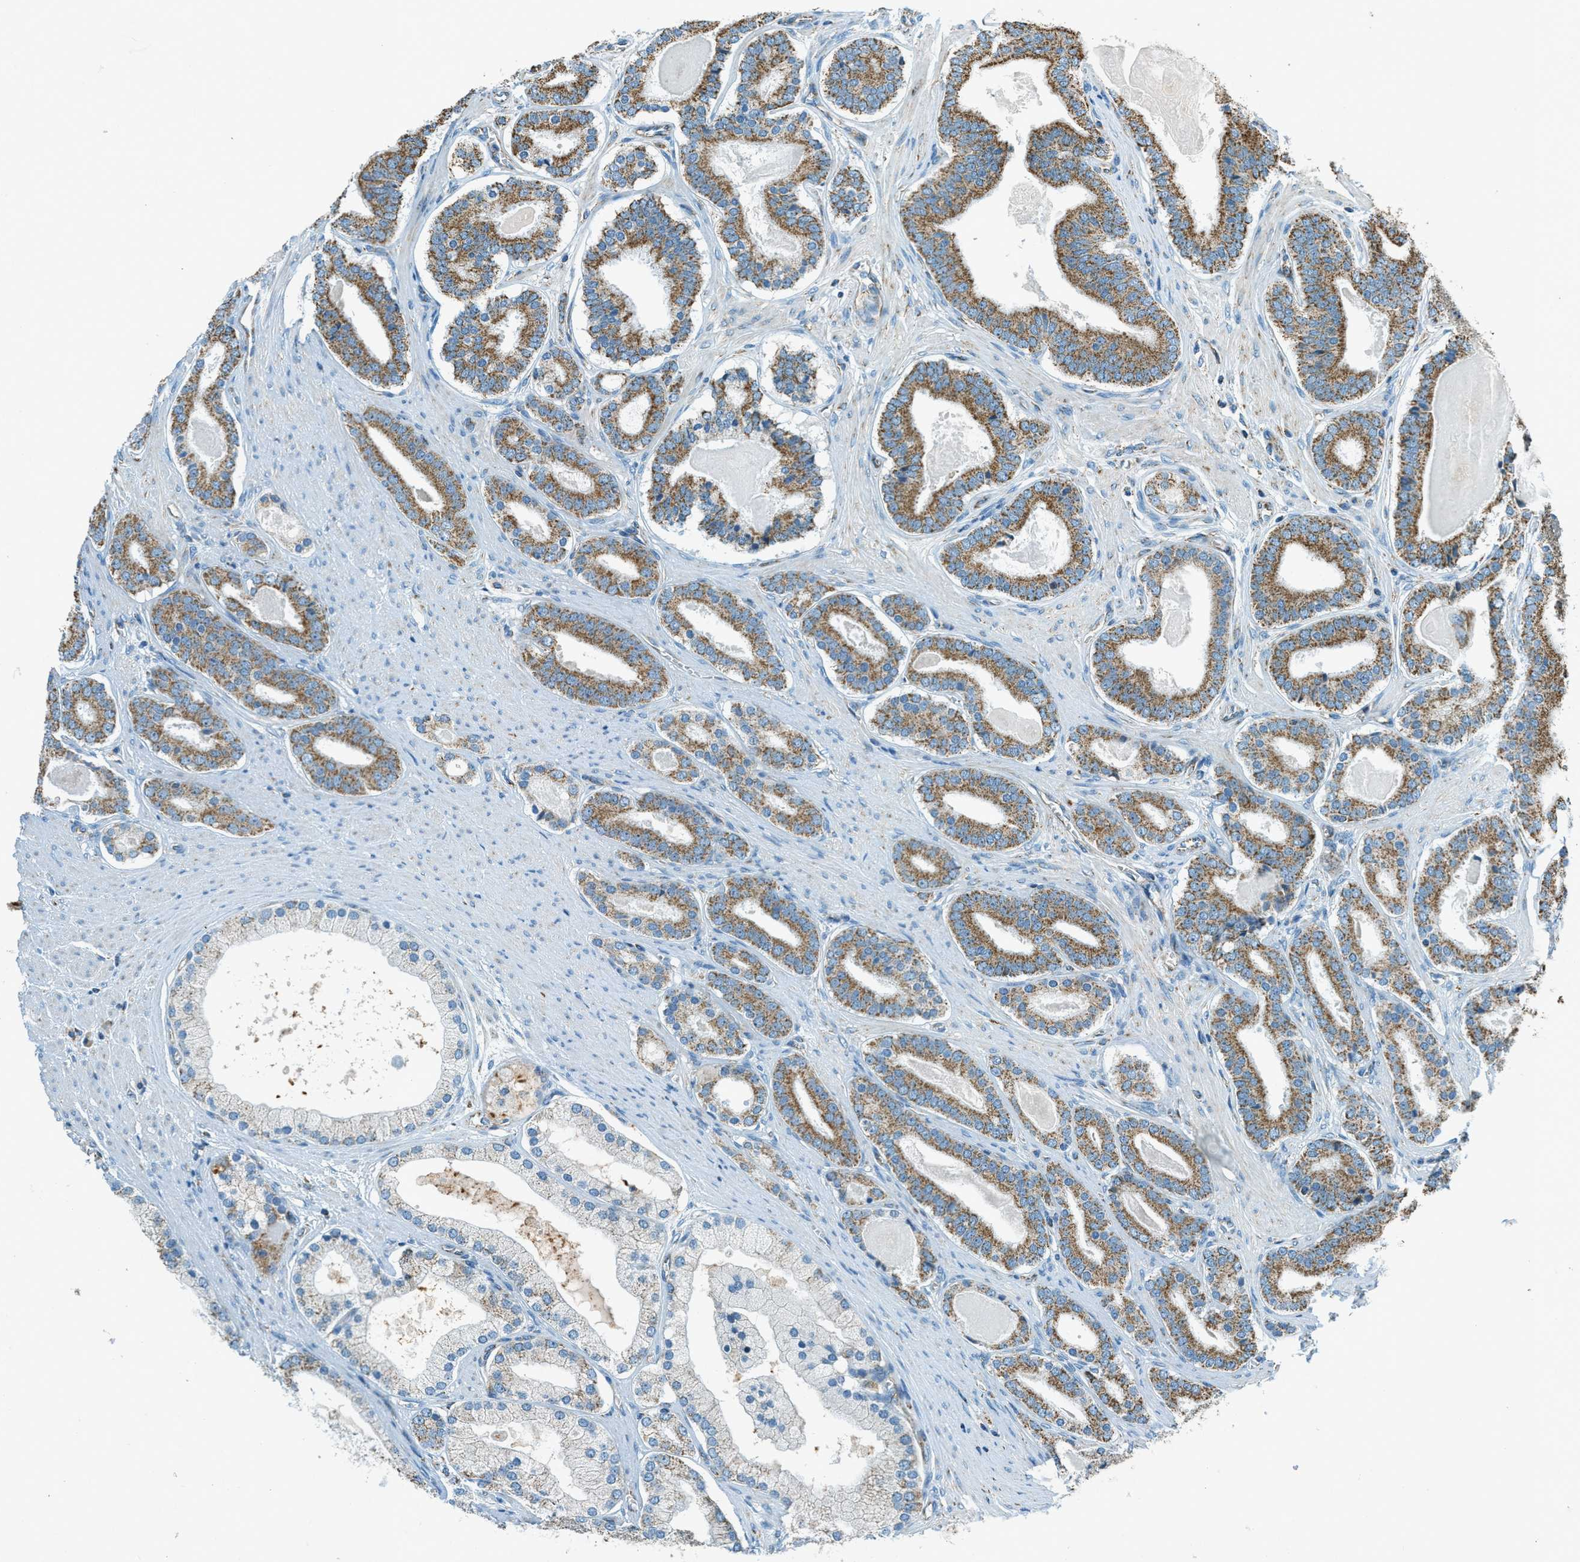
{"staining": {"intensity": "strong", "quantity": ">75%", "location": "cytoplasmic/membranous"}, "tissue": "prostate cancer", "cell_type": "Tumor cells", "image_type": "cancer", "snomed": [{"axis": "morphology", "description": "Adenocarcinoma, High grade"}, {"axis": "topography", "description": "Prostate"}], "caption": "Immunohistochemistry (IHC) (DAB (3,3'-diaminobenzidine)) staining of high-grade adenocarcinoma (prostate) displays strong cytoplasmic/membranous protein positivity in about >75% of tumor cells.", "gene": "CHST15", "patient": {"sex": "male", "age": 60}}